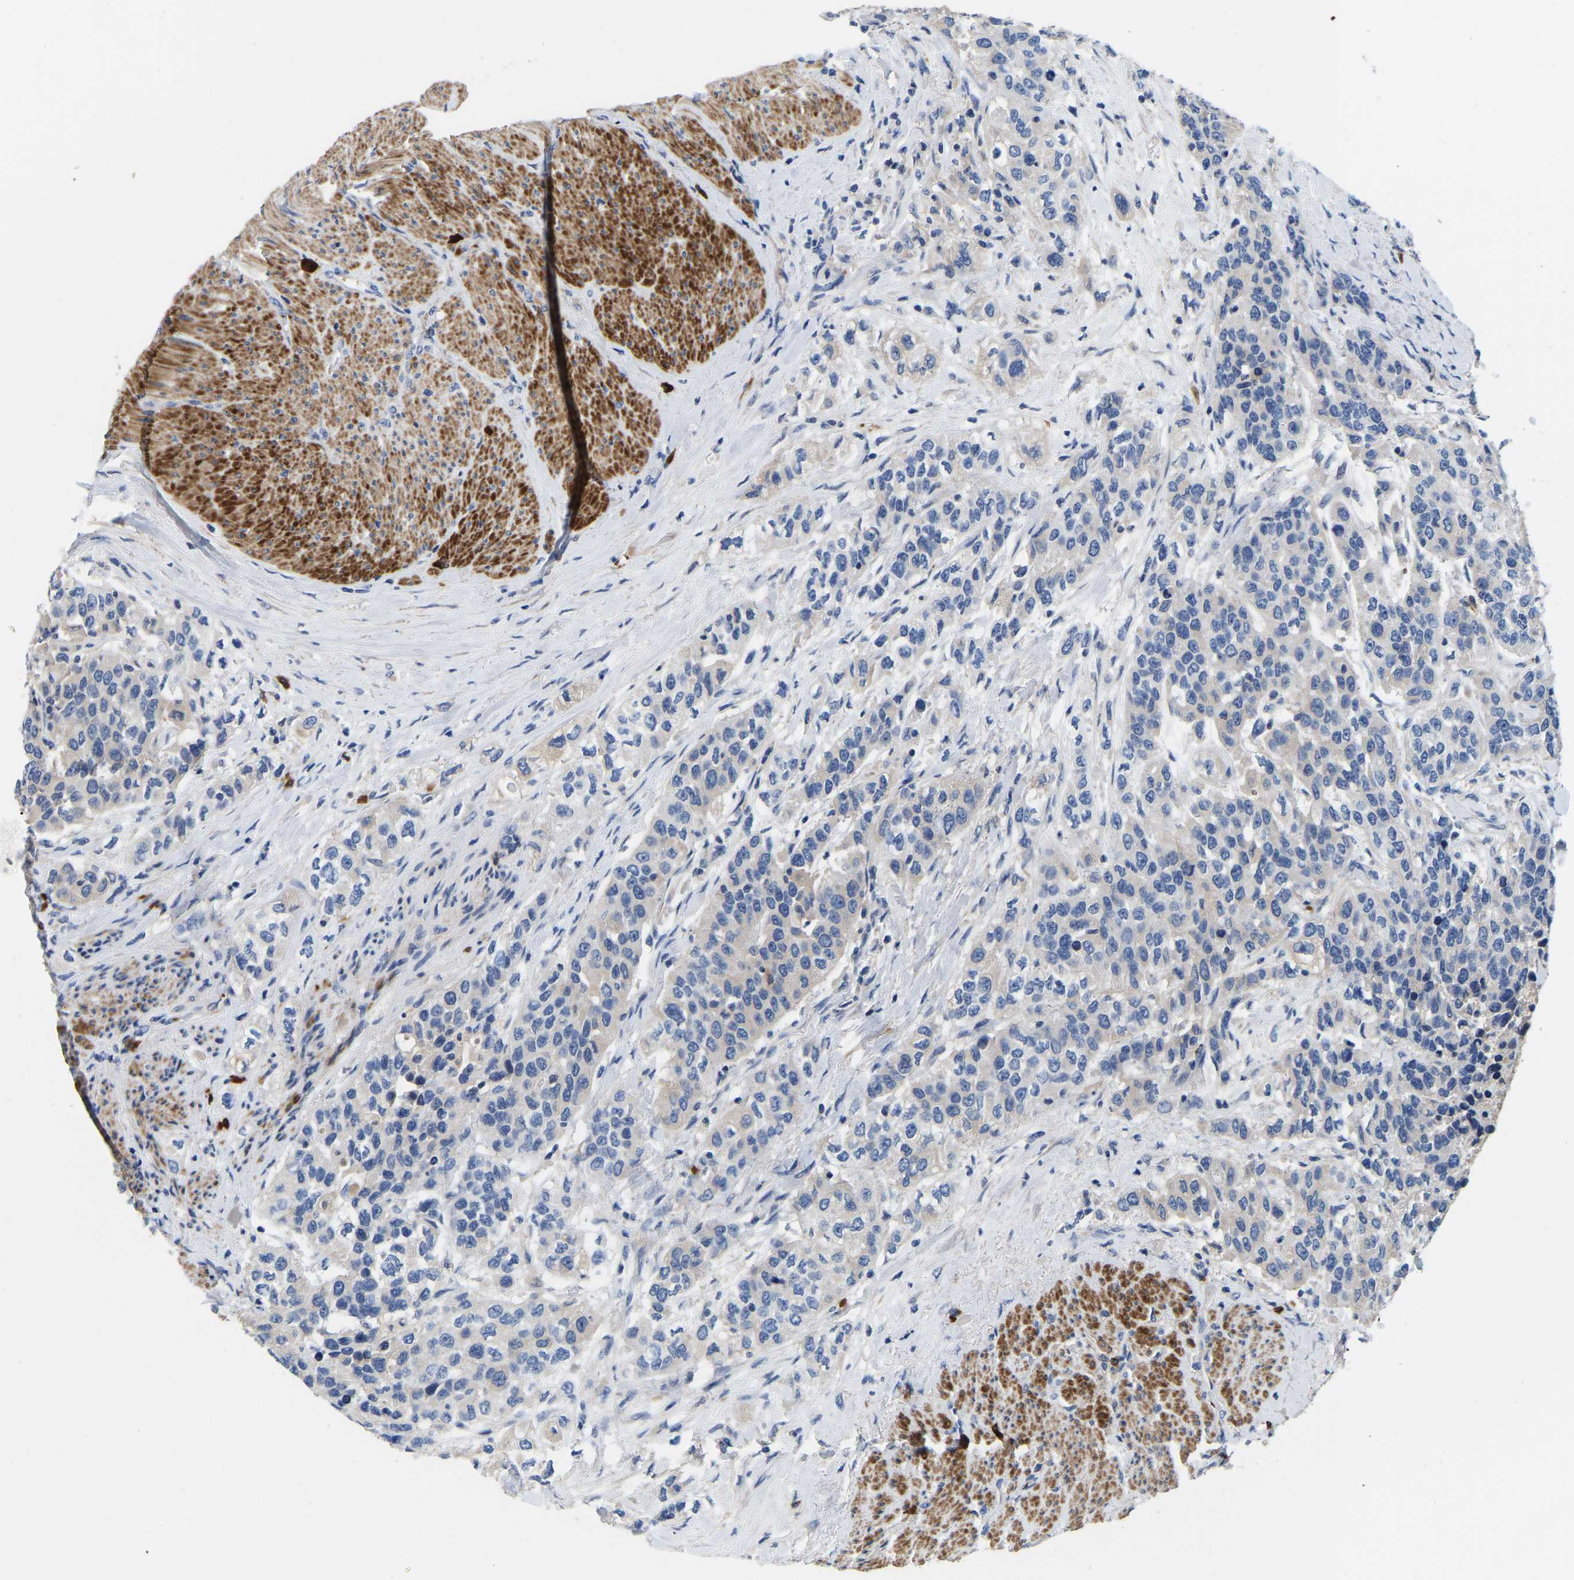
{"staining": {"intensity": "negative", "quantity": "none", "location": "none"}, "tissue": "urothelial cancer", "cell_type": "Tumor cells", "image_type": "cancer", "snomed": [{"axis": "morphology", "description": "Urothelial carcinoma, High grade"}, {"axis": "topography", "description": "Urinary bladder"}], "caption": "An image of human urothelial cancer is negative for staining in tumor cells.", "gene": "RAB27B", "patient": {"sex": "female", "age": 80}}